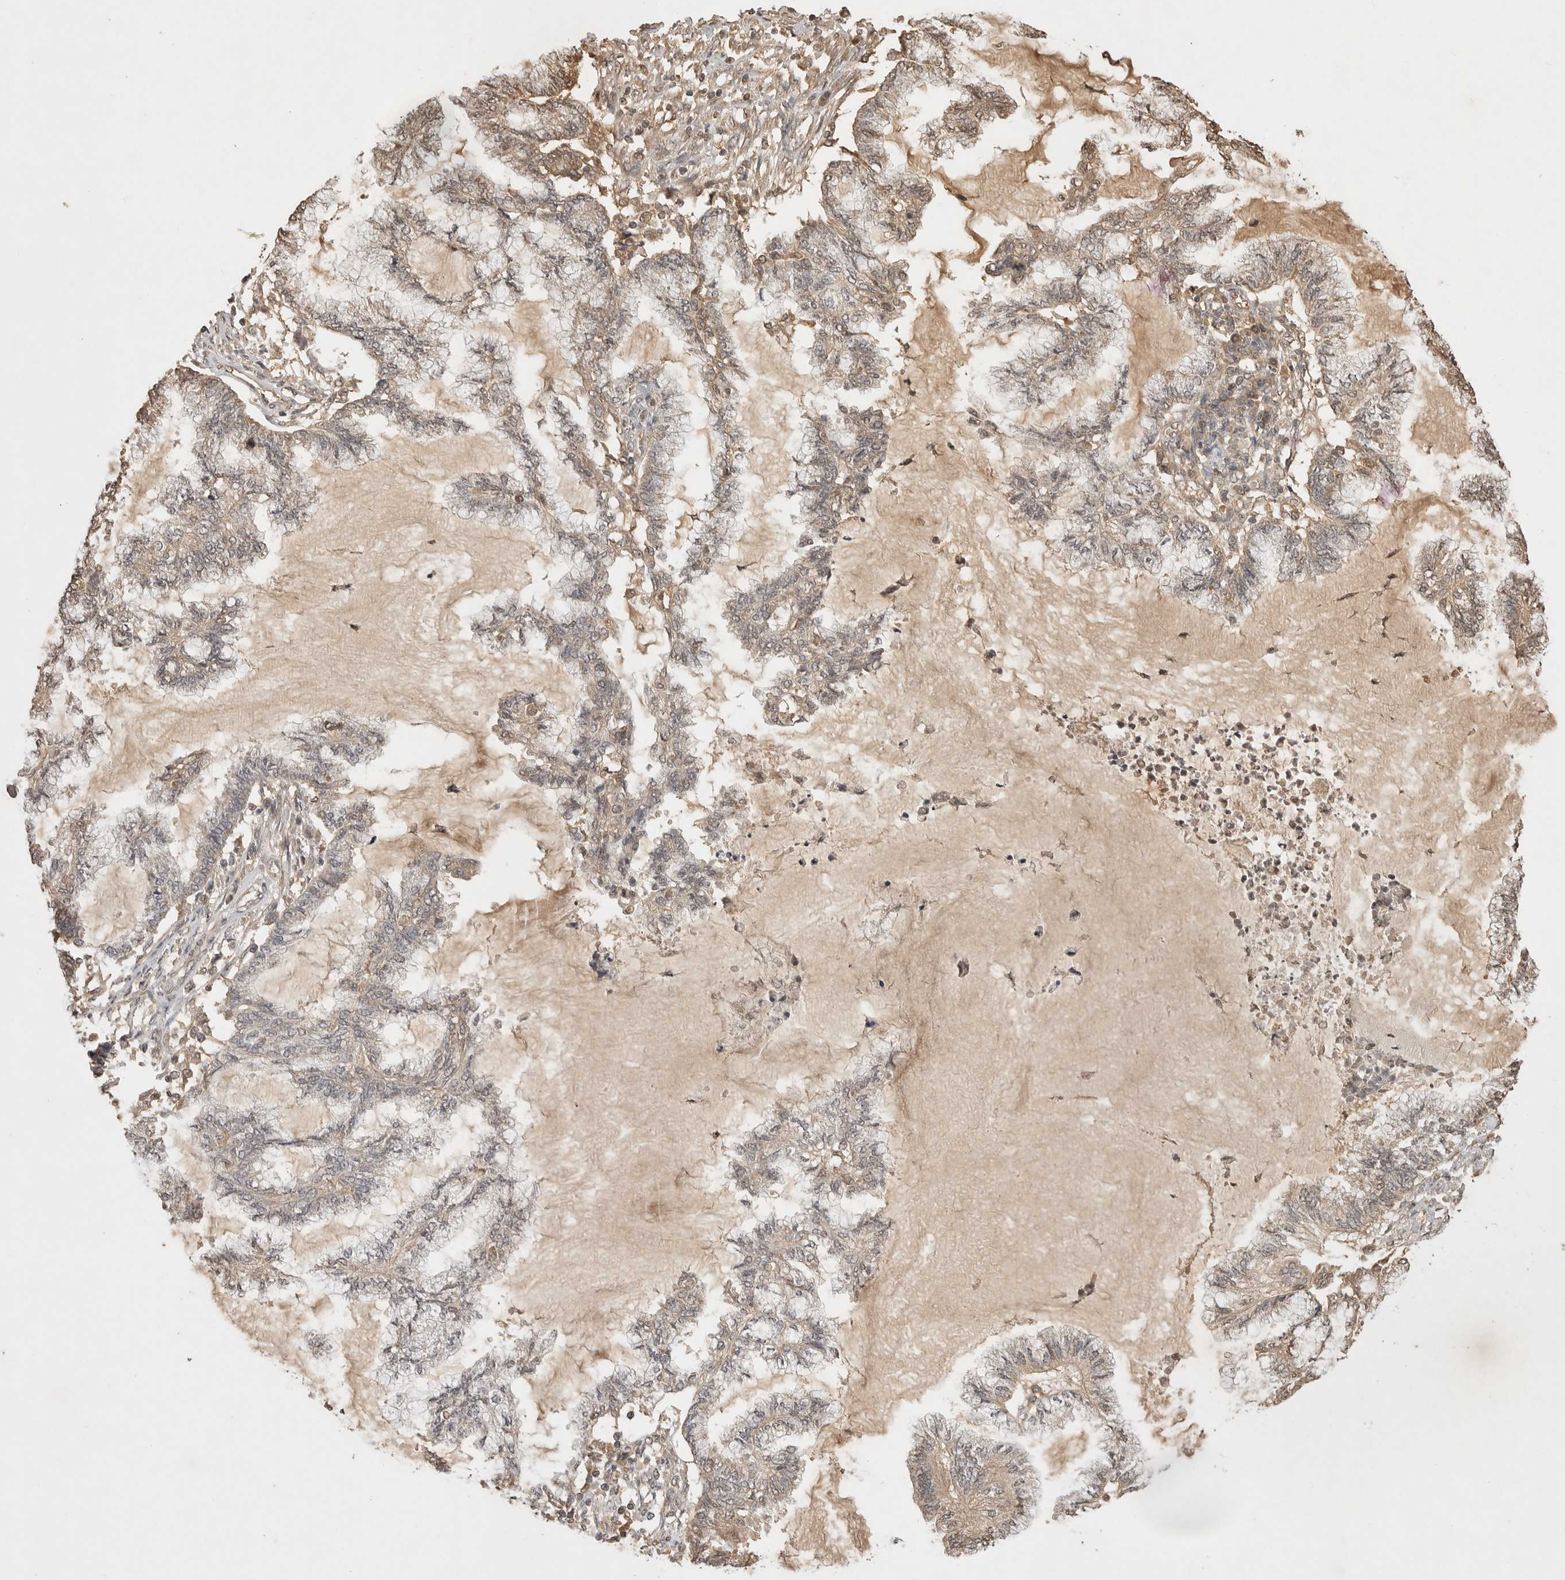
{"staining": {"intensity": "moderate", "quantity": "<25%", "location": "cytoplasmic/membranous"}, "tissue": "endometrial cancer", "cell_type": "Tumor cells", "image_type": "cancer", "snomed": [{"axis": "morphology", "description": "Adenocarcinoma, NOS"}, {"axis": "topography", "description": "Endometrium"}], "caption": "Immunohistochemical staining of human endometrial cancer demonstrates low levels of moderate cytoplasmic/membranous expression in about <25% of tumor cells. (IHC, brightfield microscopy, high magnification).", "gene": "PRMT3", "patient": {"sex": "female", "age": 86}}